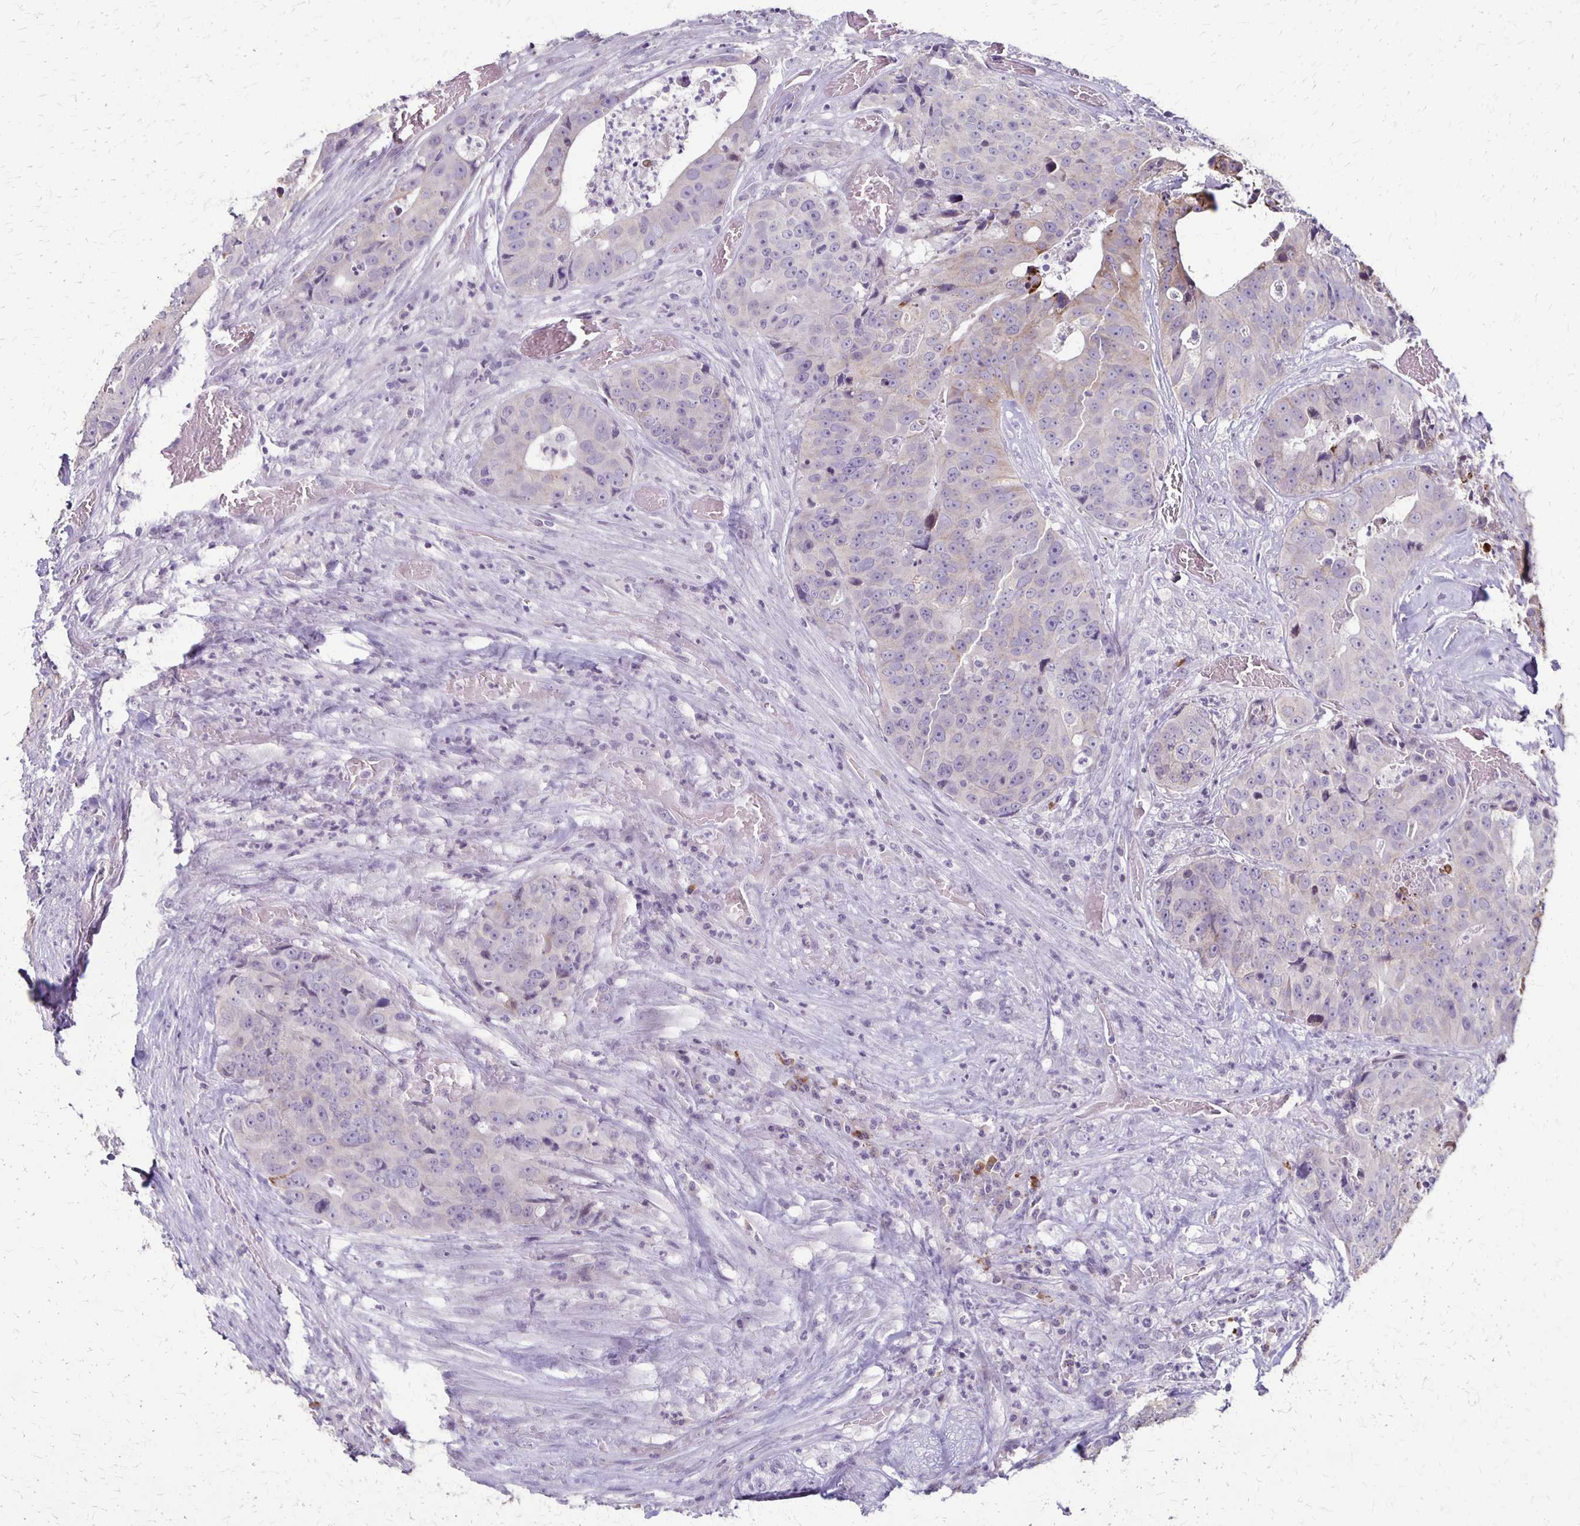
{"staining": {"intensity": "weak", "quantity": "<25%", "location": "cytoplasmic/membranous"}, "tissue": "colorectal cancer", "cell_type": "Tumor cells", "image_type": "cancer", "snomed": [{"axis": "morphology", "description": "Adenocarcinoma, NOS"}, {"axis": "topography", "description": "Rectum"}], "caption": "Tumor cells are negative for brown protein staining in colorectal adenocarcinoma. The staining is performed using DAB (3,3'-diaminobenzidine) brown chromogen with nuclei counter-stained in using hematoxylin.", "gene": "SLC35E2B", "patient": {"sex": "female", "age": 62}}